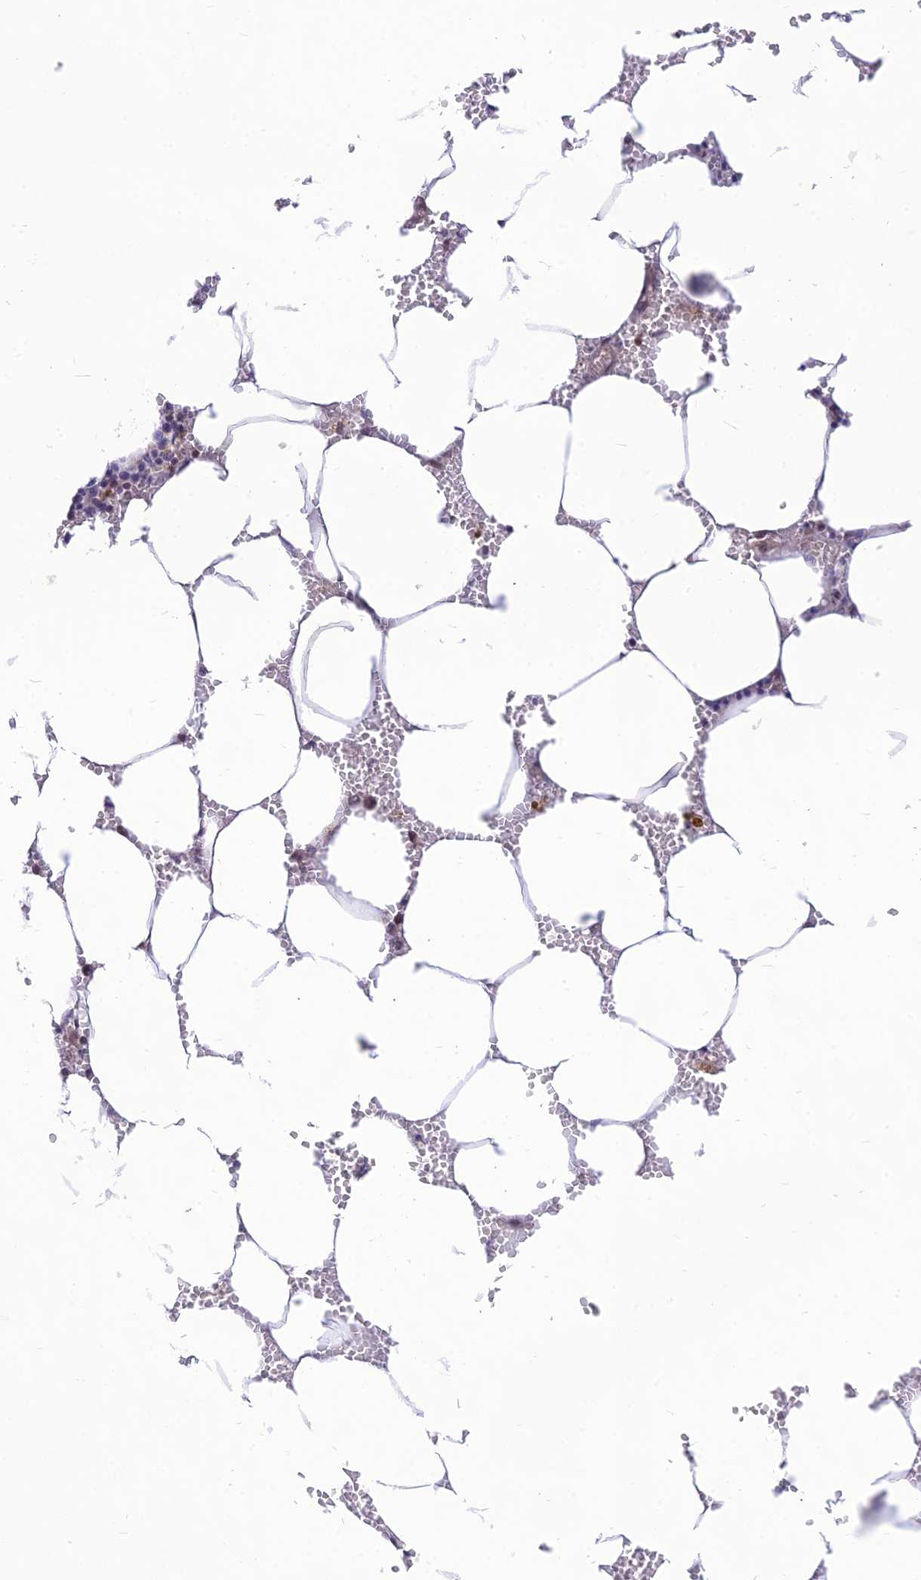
{"staining": {"intensity": "moderate", "quantity": "25%-75%", "location": "nuclear"}, "tissue": "bone marrow", "cell_type": "Hematopoietic cells", "image_type": "normal", "snomed": [{"axis": "morphology", "description": "Normal tissue, NOS"}, {"axis": "topography", "description": "Bone marrow"}], "caption": "Brown immunohistochemical staining in unremarkable human bone marrow displays moderate nuclear staining in approximately 25%-75% of hematopoietic cells. The protein of interest is stained brown, and the nuclei are stained in blue (DAB (3,3'-diaminobenzidine) IHC with brightfield microscopy, high magnification).", "gene": "MICOS13", "patient": {"sex": "male", "age": 70}}